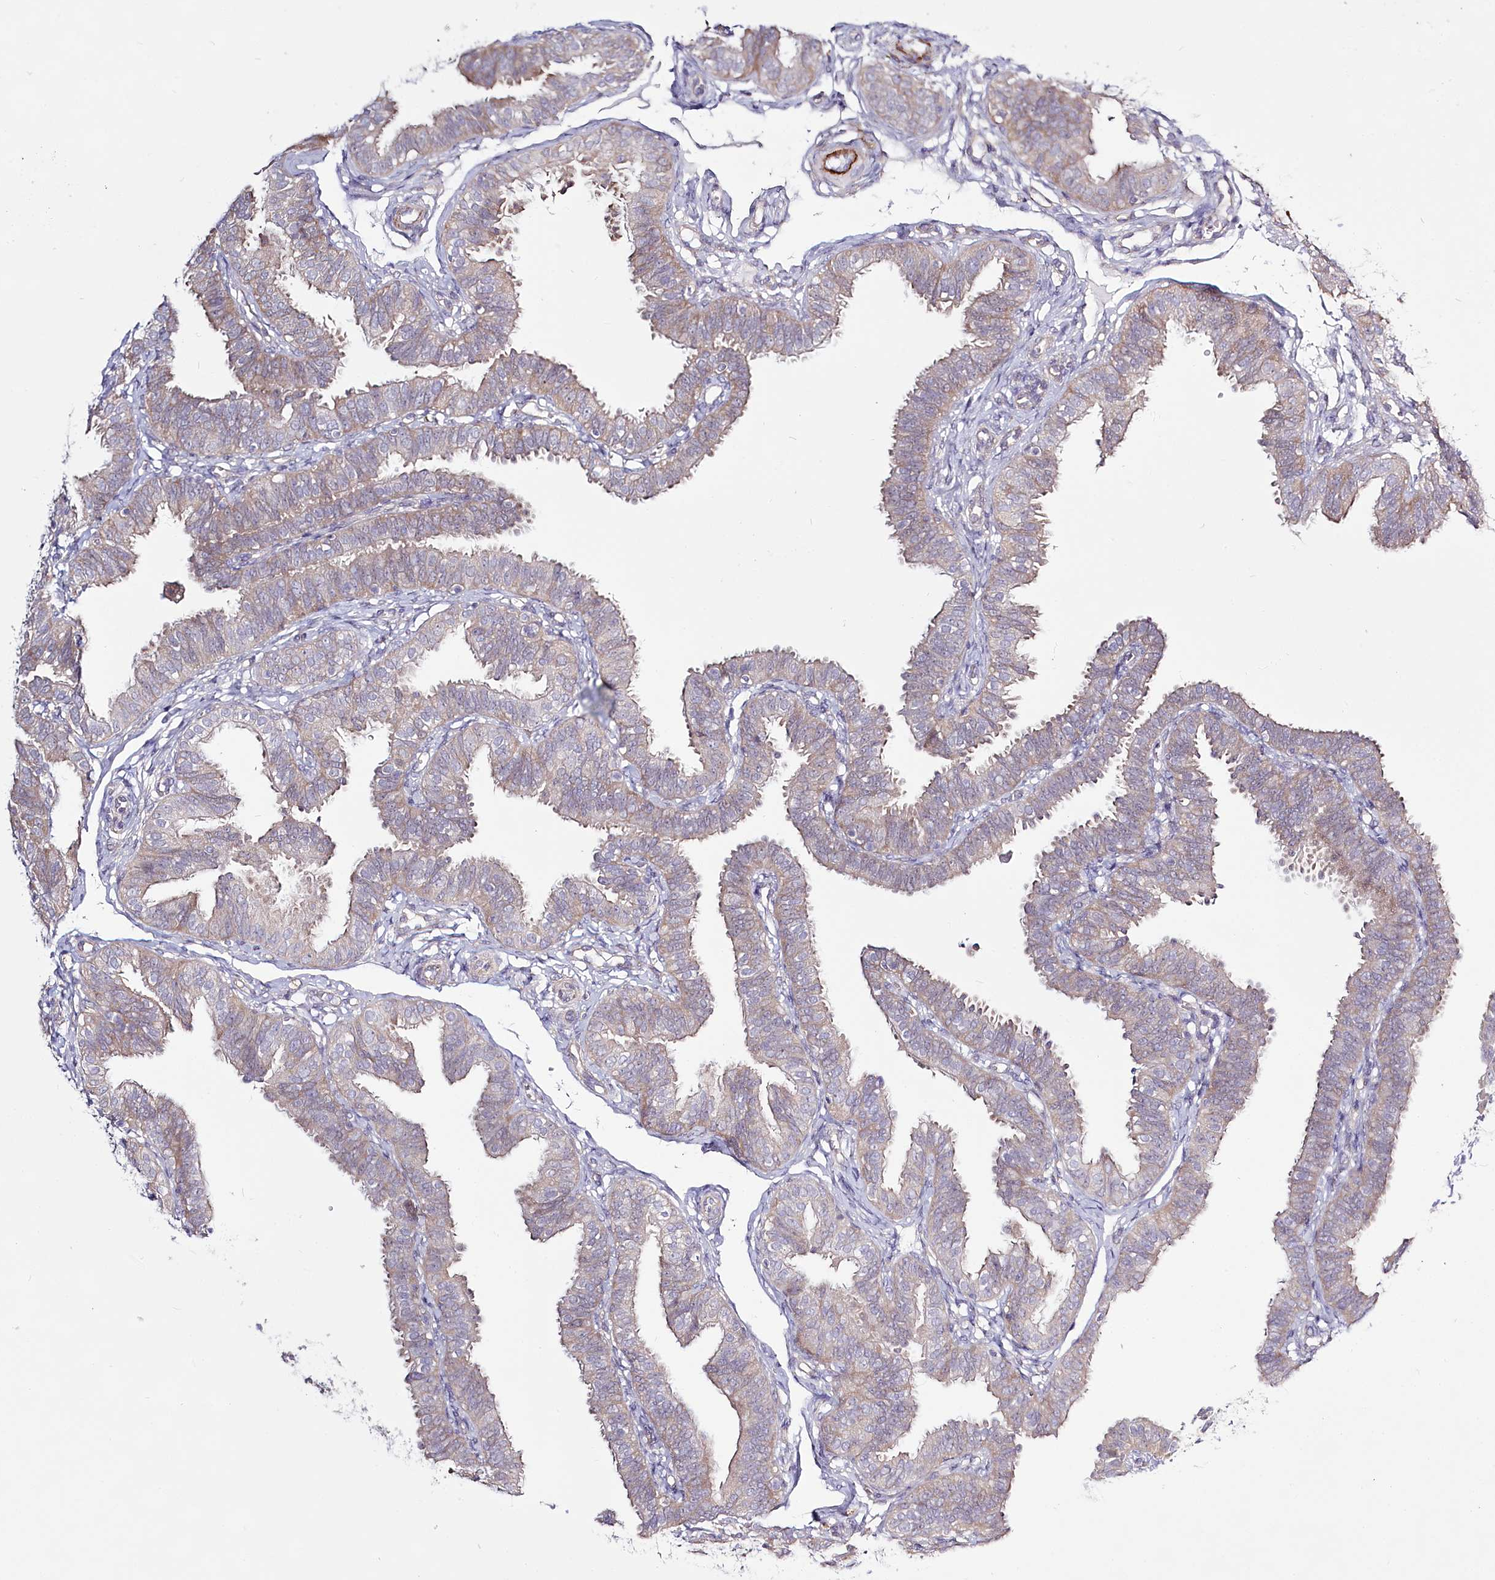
{"staining": {"intensity": "weak", "quantity": ">75%", "location": "cytoplasmic/membranous"}, "tissue": "fallopian tube", "cell_type": "Glandular cells", "image_type": "normal", "snomed": [{"axis": "morphology", "description": "Normal tissue, NOS"}, {"axis": "topography", "description": "Fallopian tube"}], "caption": "A micrograph showing weak cytoplasmic/membranous expression in about >75% of glandular cells in unremarkable fallopian tube, as visualized by brown immunohistochemical staining.", "gene": "SPINK13", "patient": {"sex": "female", "age": 35}}